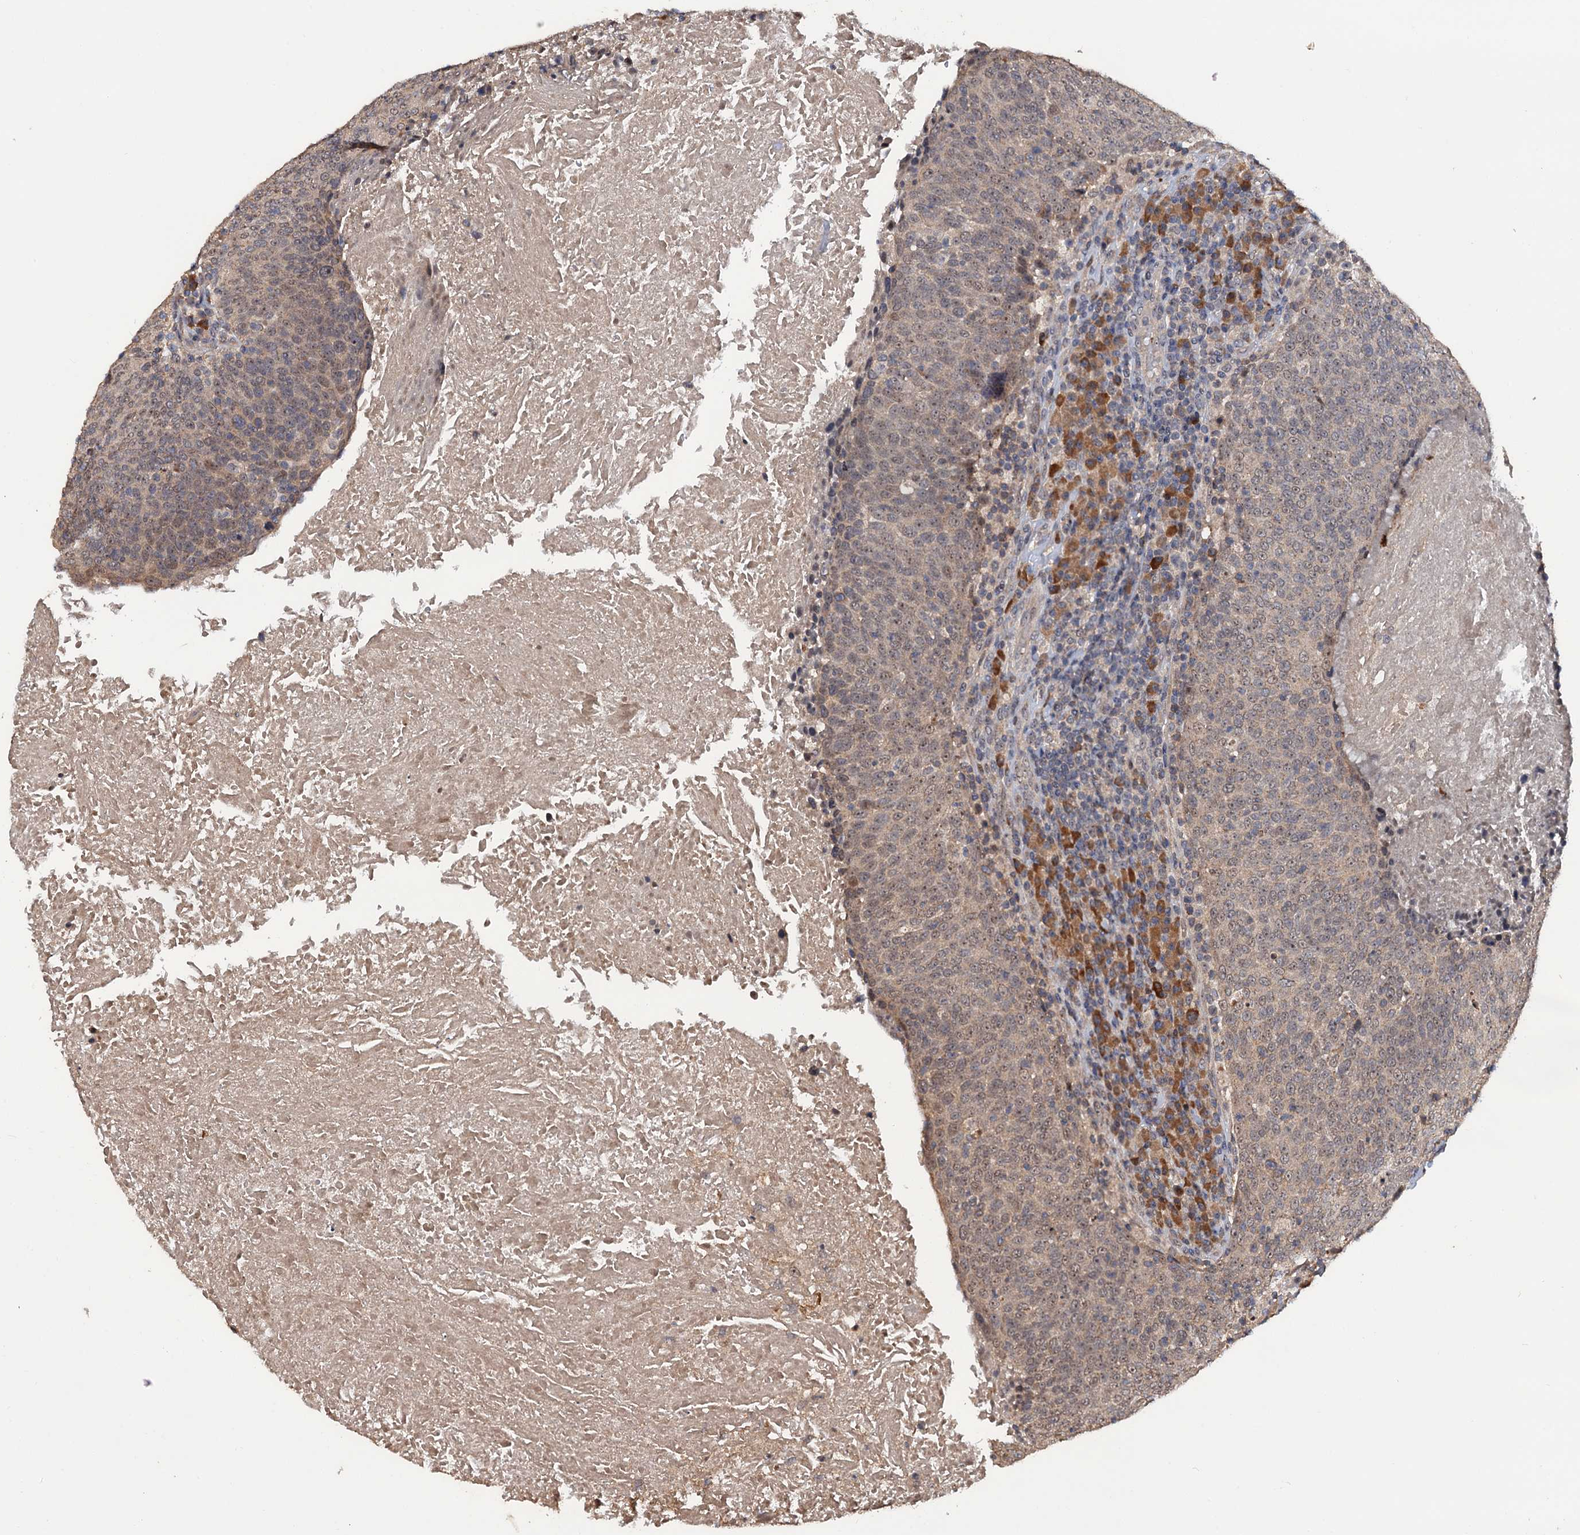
{"staining": {"intensity": "weak", "quantity": ">75%", "location": "cytoplasmic/membranous,nuclear"}, "tissue": "head and neck cancer", "cell_type": "Tumor cells", "image_type": "cancer", "snomed": [{"axis": "morphology", "description": "Squamous cell carcinoma, NOS"}, {"axis": "morphology", "description": "Squamous cell carcinoma, metastatic, NOS"}, {"axis": "topography", "description": "Lymph node"}, {"axis": "topography", "description": "Head-Neck"}], "caption": "Head and neck metastatic squamous cell carcinoma stained for a protein demonstrates weak cytoplasmic/membranous and nuclear positivity in tumor cells.", "gene": "LRRC63", "patient": {"sex": "male", "age": 62}}